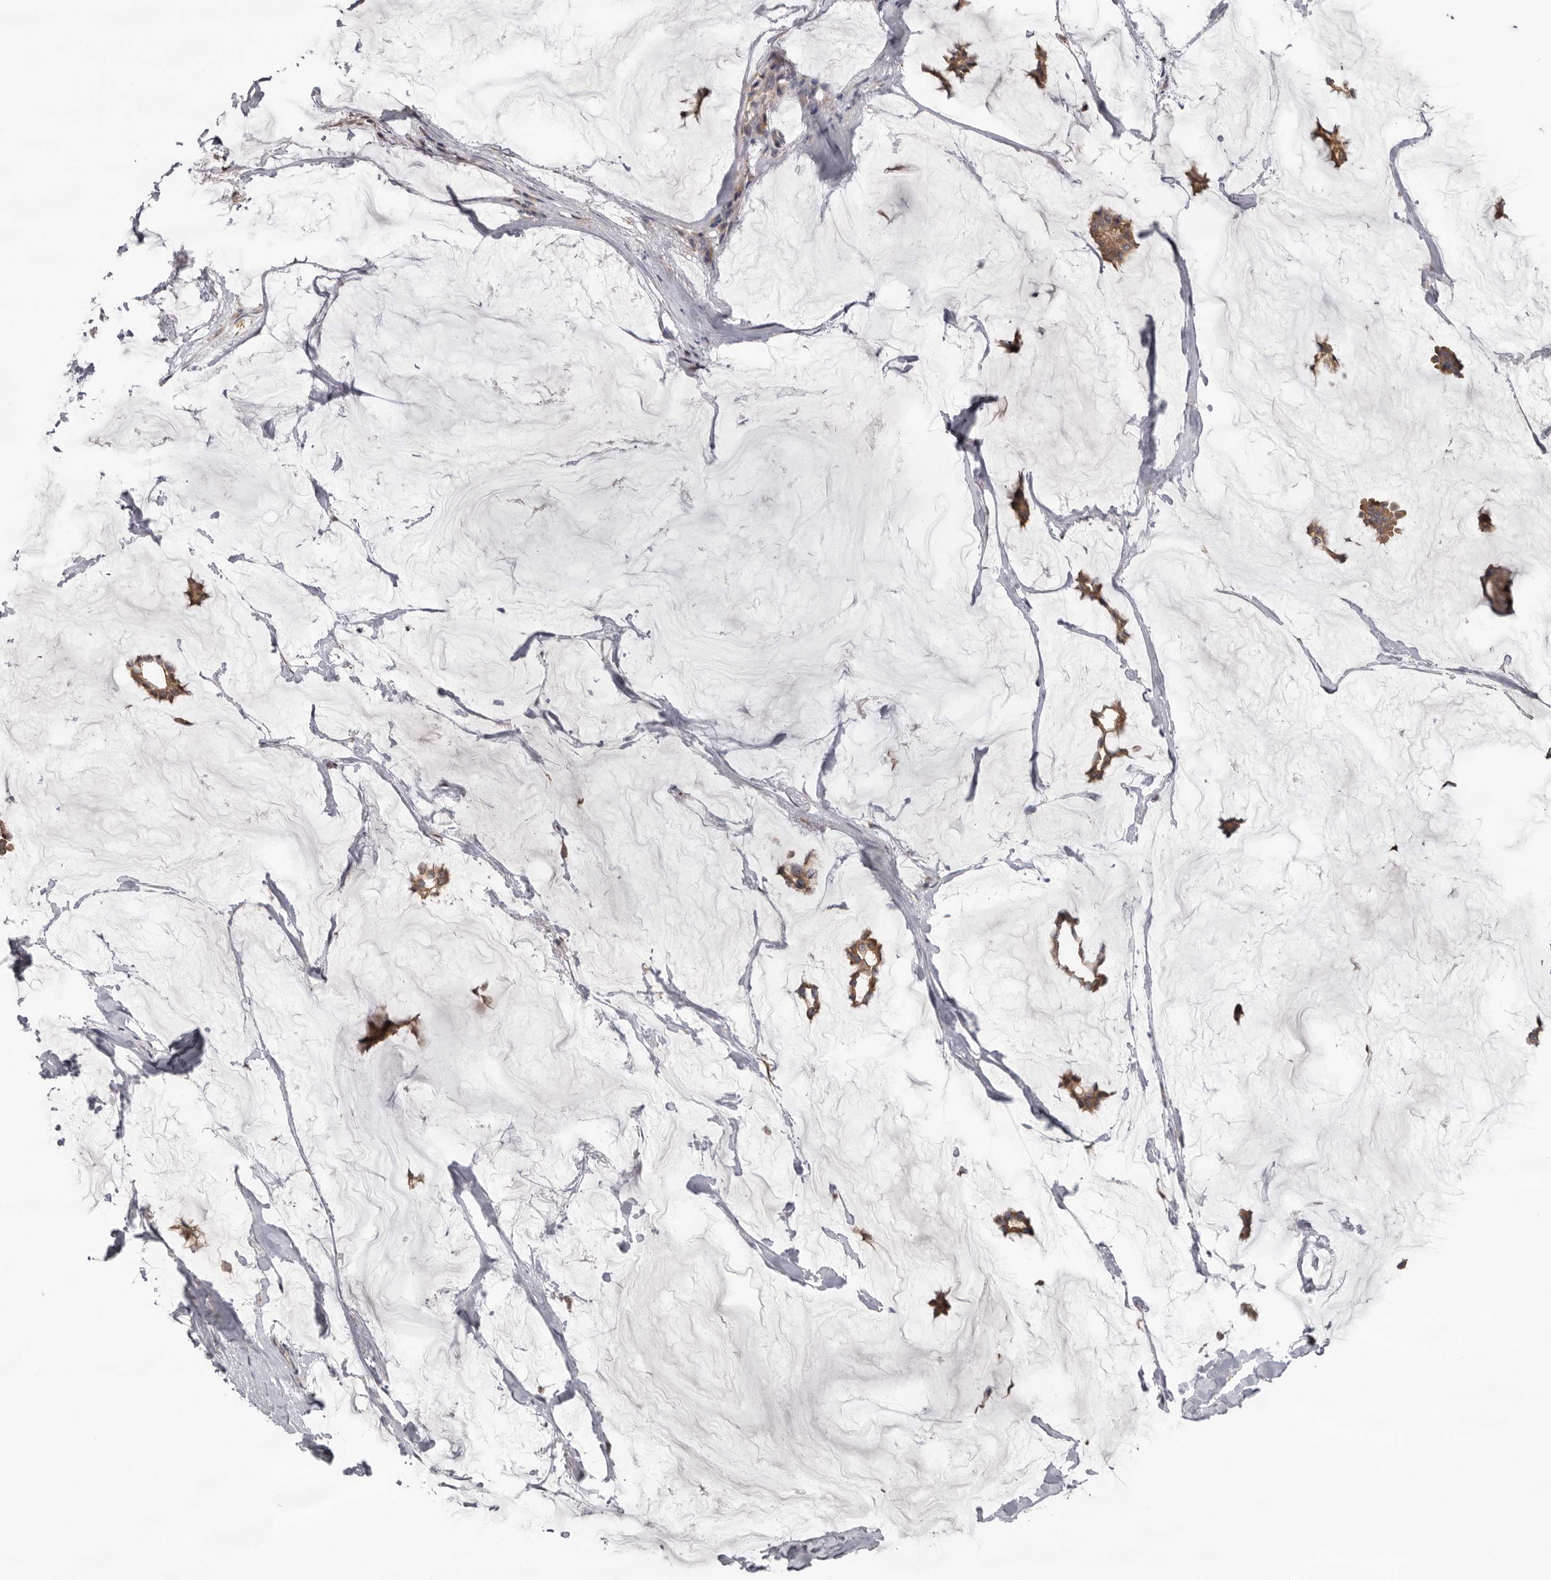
{"staining": {"intensity": "moderate", "quantity": ">75%", "location": "cytoplasmic/membranous"}, "tissue": "breast cancer", "cell_type": "Tumor cells", "image_type": "cancer", "snomed": [{"axis": "morphology", "description": "Duct carcinoma"}, {"axis": "topography", "description": "Breast"}], "caption": "Tumor cells demonstrate medium levels of moderate cytoplasmic/membranous expression in about >75% of cells in human invasive ductal carcinoma (breast).", "gene": "HINT3", "patient": {"sex": "female", "age": 93}}